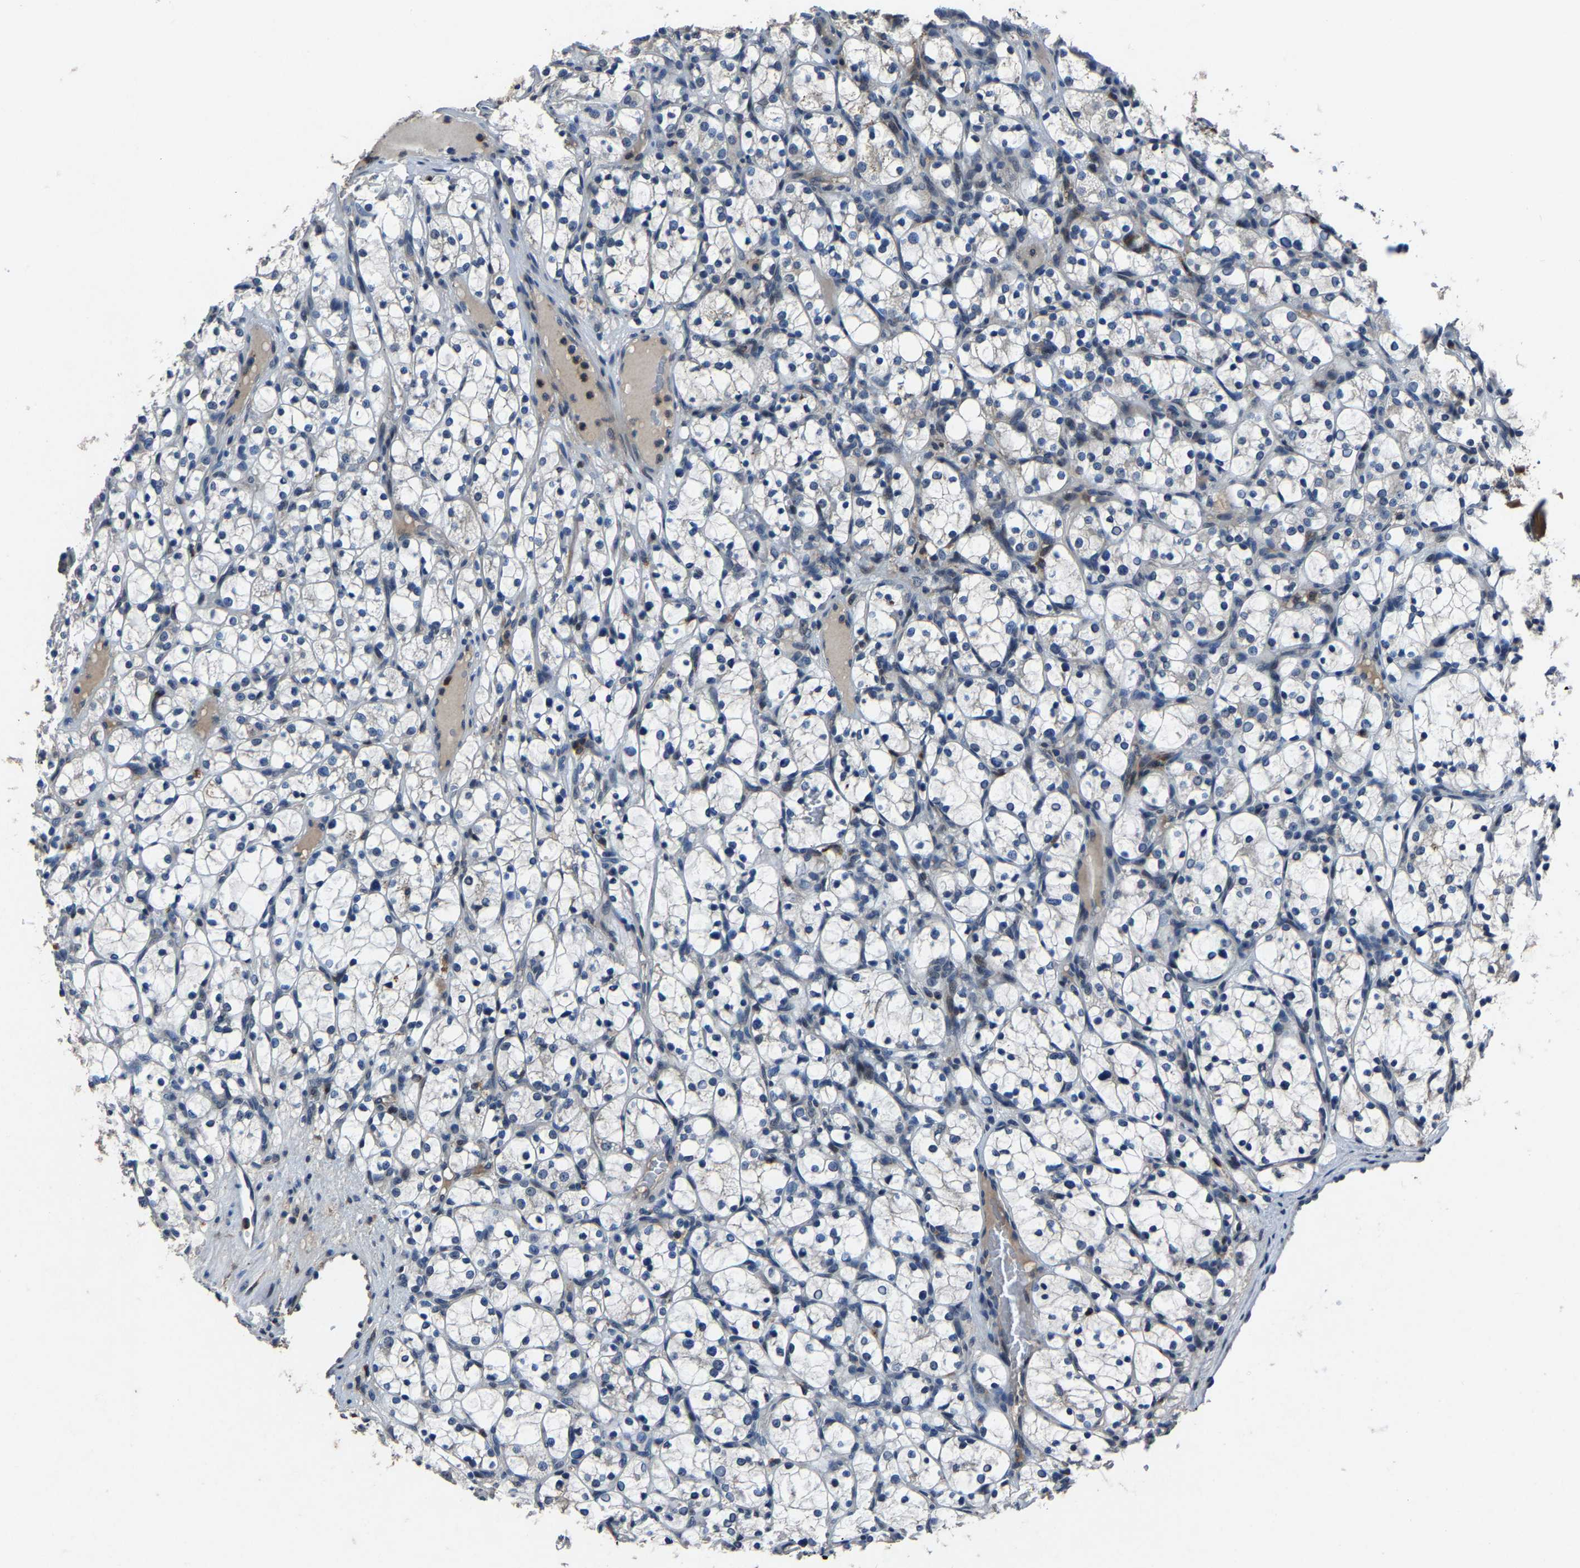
{"staining": {"intensity": "negative", "quantity": "none", "location": "none"}, "tissue": "renal cancer", "cell_type": "Tumor cells", "image_type": "cancer", "snomed": [{"axis": "morphology", "description": "Adenocarcinoma, NOS"}, {"axis": "topography", "description": "Kidney"}], "caption": "Photomicrograph shows no protein positivity in tumor cells of renal cancer tissue.", "gene": "PCNX2", "patient": {"sex": "female", "age": 69}}